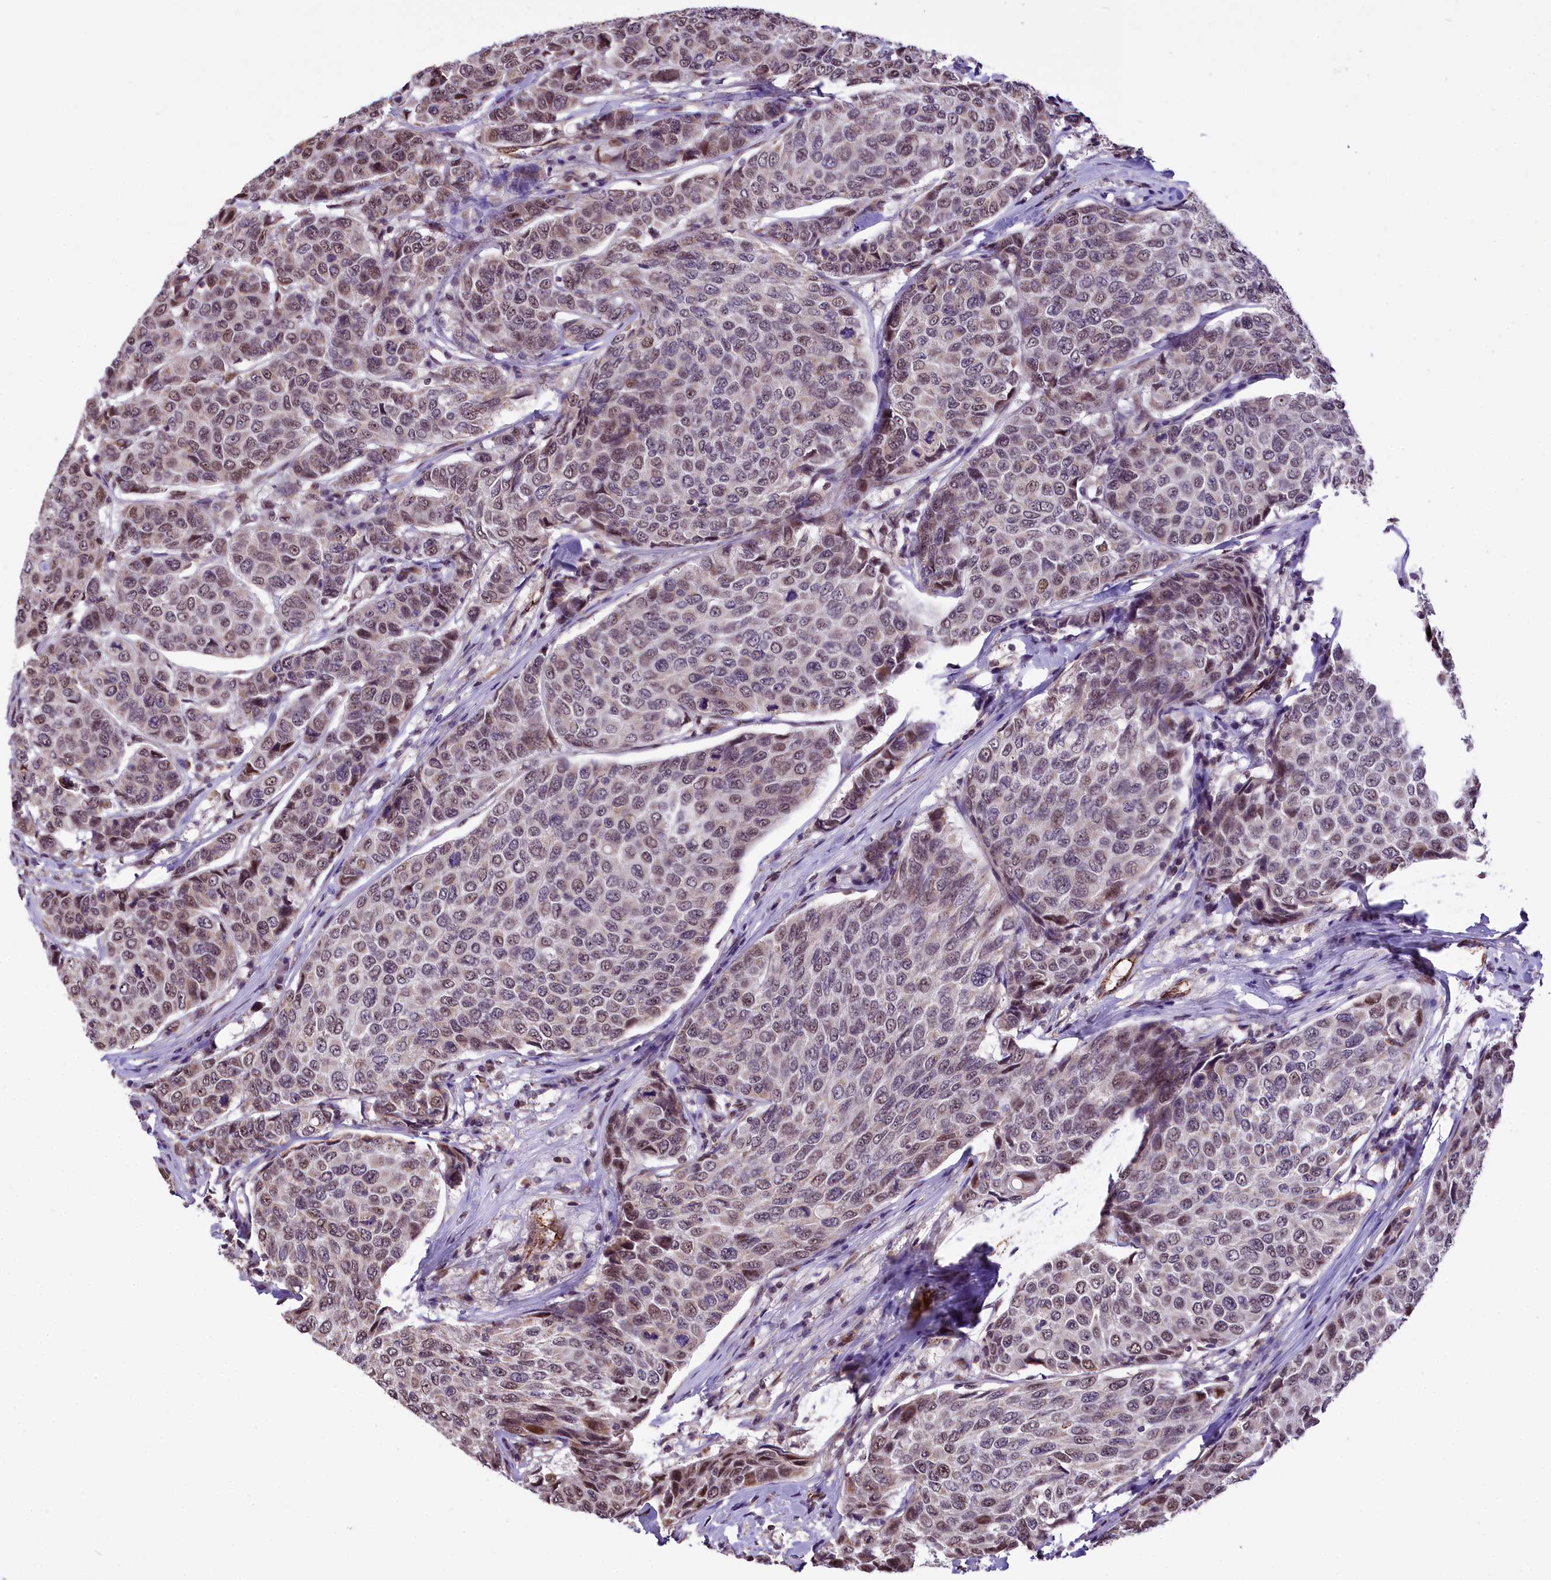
{"staining": {"intensity": "weak", "quantity": ">75%", "location": "nuclear"}, "tissue": "breast cancer", "cell_type": "Tumor cells", "image_type": "cancer", "snomed": [{"axis": "morphology", "description": "Duct carcinoma"}, {"axis": "topography", "description": "Breast"}], "caption": "High-magnification brightfield microscopy of intraductal carcinoma (breast) stained with DAB (brown) and counterstained with hematoxylin (blue). tumor cells exhibit weak nuclear positivity is present in approximately>75% of cells.", "gene": "MRPL54", "patient": {"sex": "female", "age": 55}}